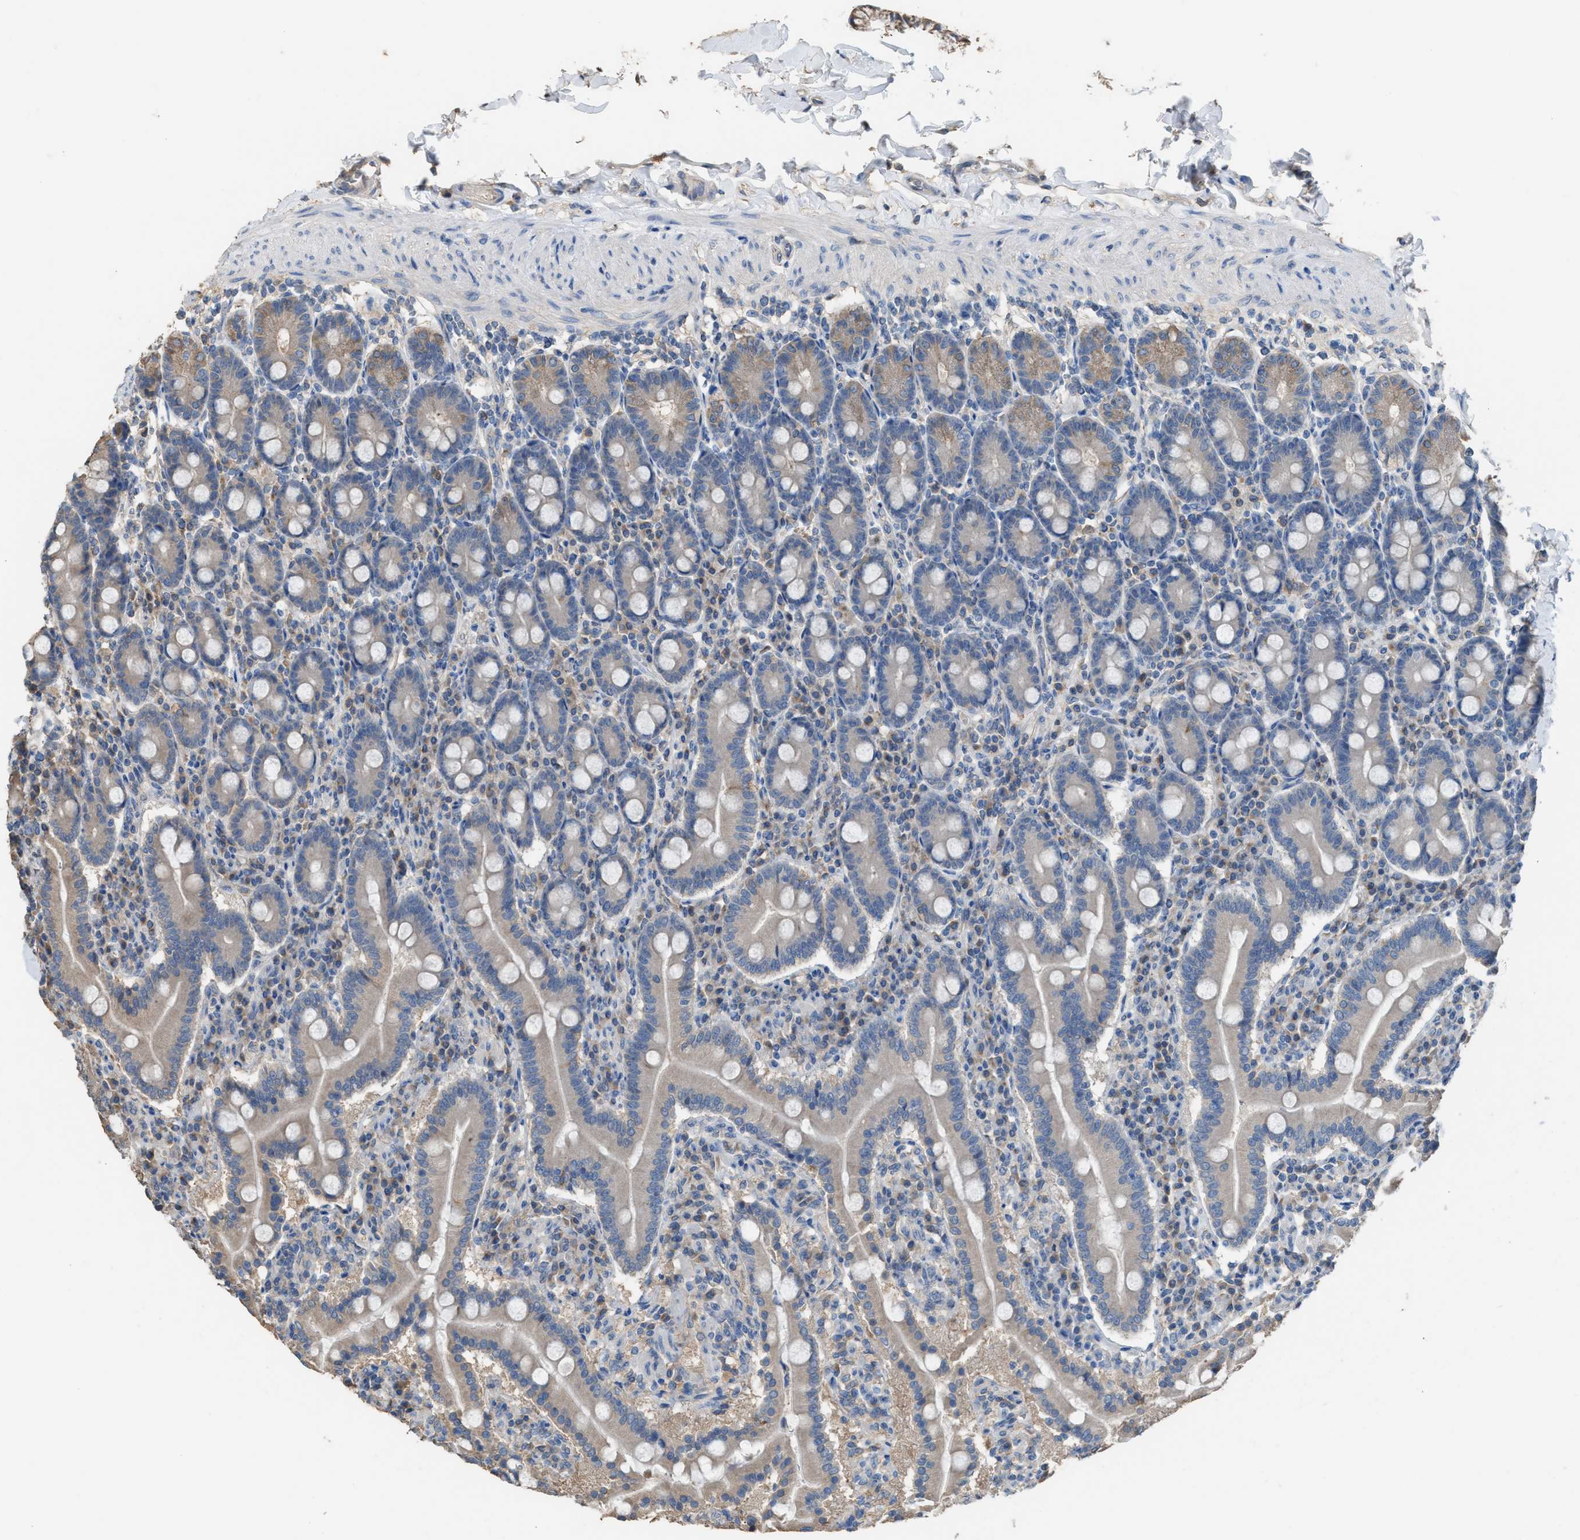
{"staining": {"intensity": "moderate", "quantity": ">75%", "location": "cytoplasmic/membranous"}, "tissue": "duodenum", "cell_type": "Glandular cells", "image_type": "normal", "snomed": [{"axis": "morphology", "description": "Normal tissue, NOS"}, {"axis": "topography", "description": "Duodenum"}], "caption": "High-power microscopy captured an immunohistochemistry (IHC) micrograph of benign duodenum, revealing moderate cytoplasmic/membranous positivity in approximately >75% of glandular cells. (Brightfield microscopy of DAB IHC at high magnification).", "gene": "NQO2", "patient": {"sex": "male", "age": 50}}